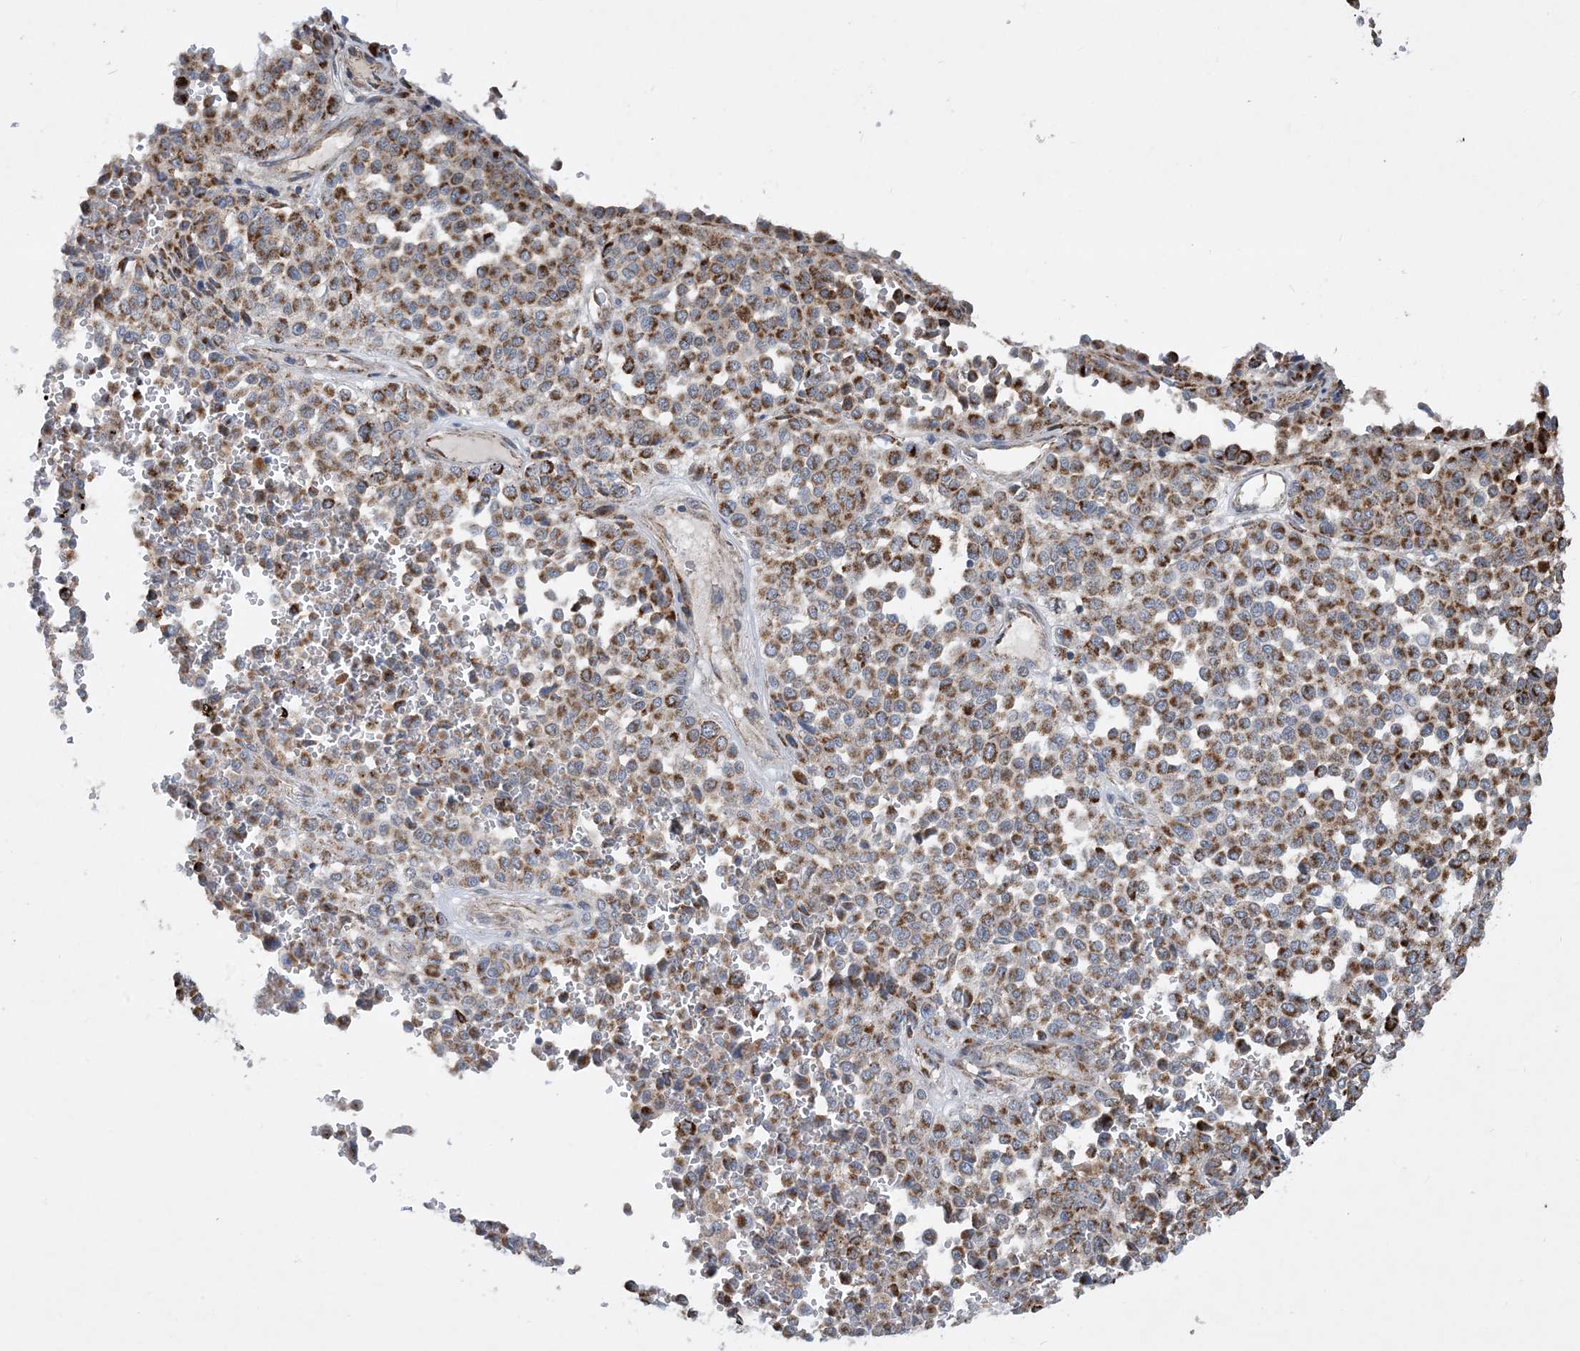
{"staining": {"intensity": "moderate", "quantity": ">75%", "location": "cytoplasmic/membranous"}, "tissue": "melanoma", "cell_type": "Tumor cells", "image_type": "cancer", "snomed": [{"axis": "morphology", "description": "Malignant melanoma, Metastatic site"}, {"axis": "topography", "description": "Pancreas"}], "caption": "Immunohistochemical staining of malignant melanoma (metastatic site) exhibits medium levels of moderate cytoplasmic/membranous protein expression in about >75% of tumor cells.", "gene": "PCDHGA1", "patient": {"sex": "female", "age": 30}}